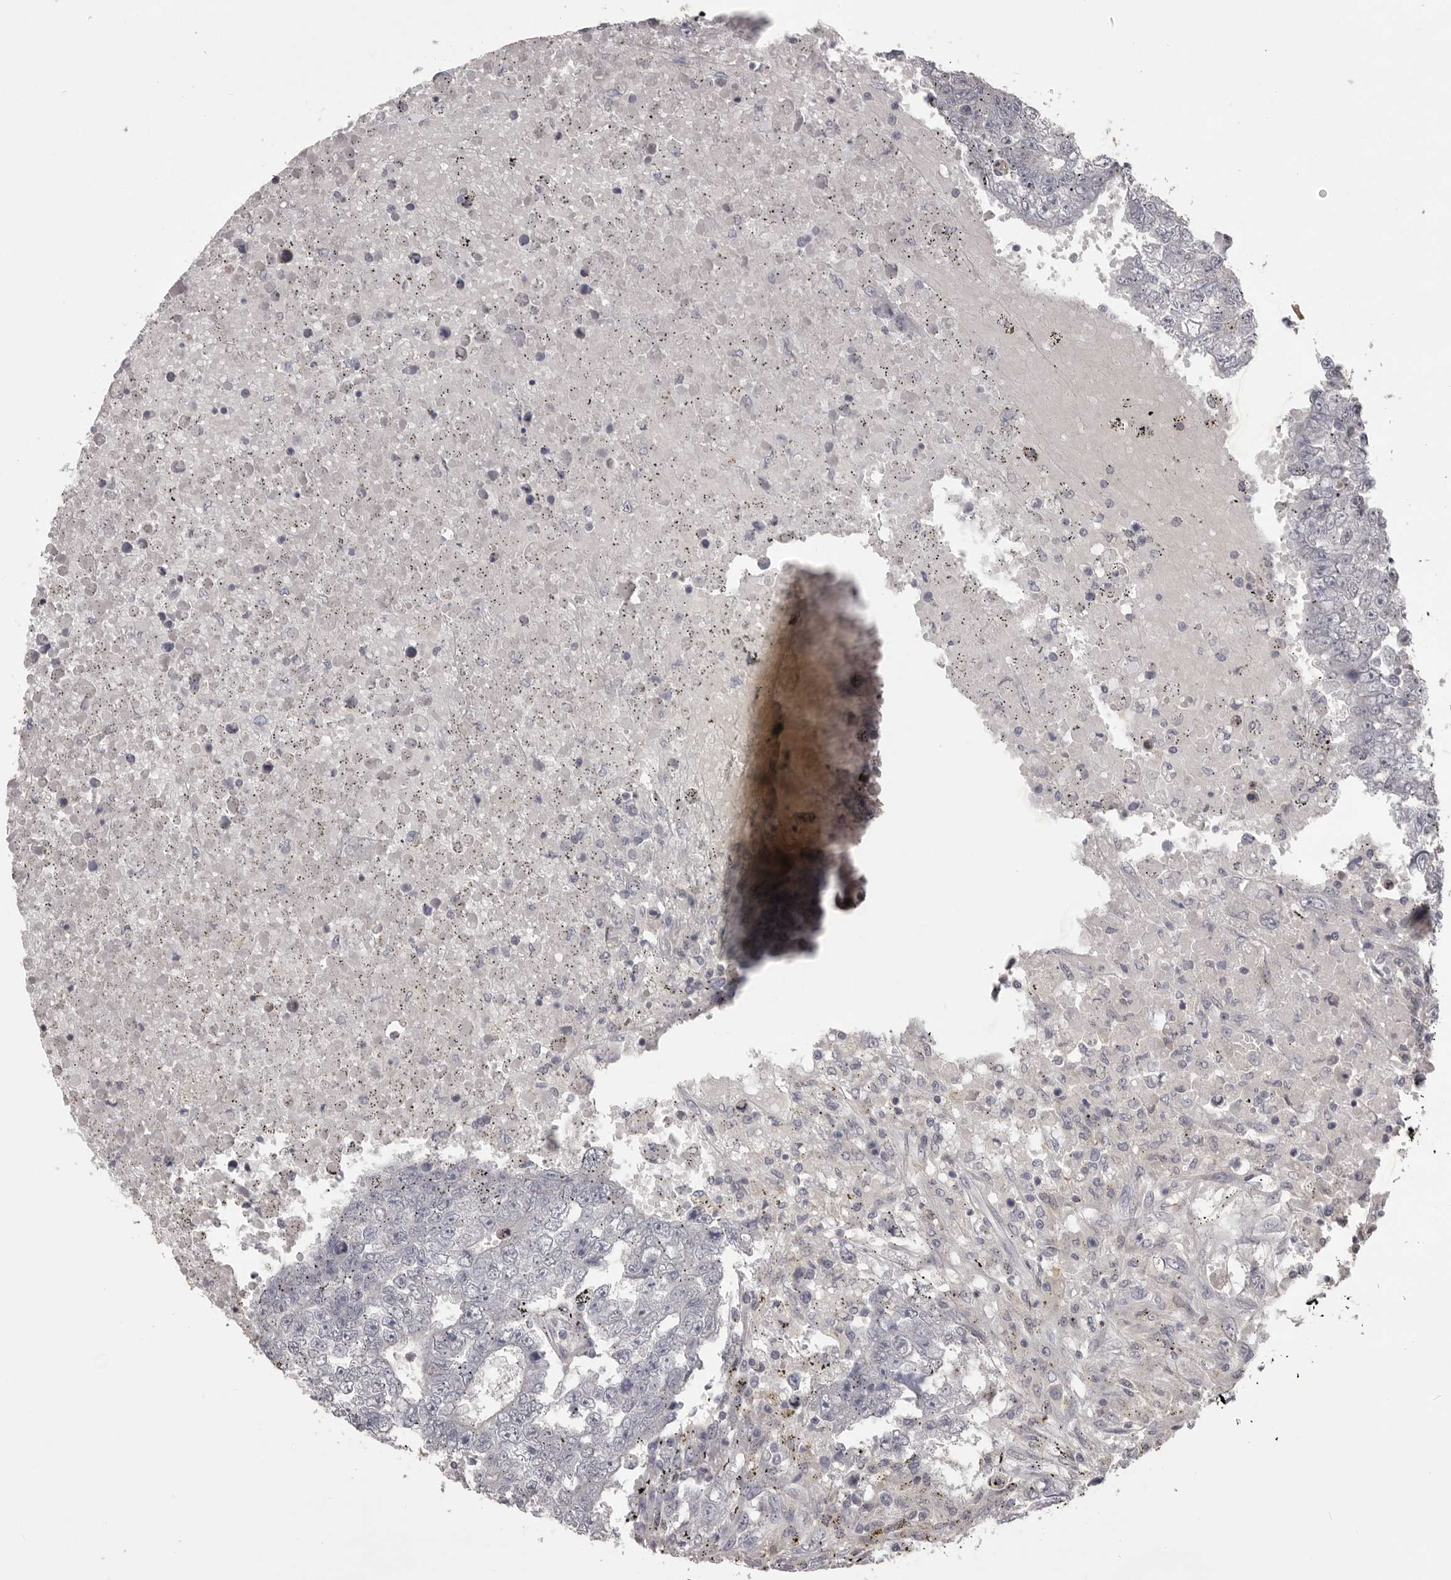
{"staining": {"intensity": "negative", "quantity": "none", "location": "none"}, "tissue": "testis cancer", "cell_type": "Tumor cells", "image_type": "cancer", "snomed": [{"axis": "morphology", "description": "Carcinoma, Embryonal, NOS"}, {"axis": "topography", "description": "Testis"}], "caption": "IHC of human testis embryonal carcinoma reveals no positivity in tumor cells.", "gene": "MDH1", "patient": {"sex": "male", "age": 25}}